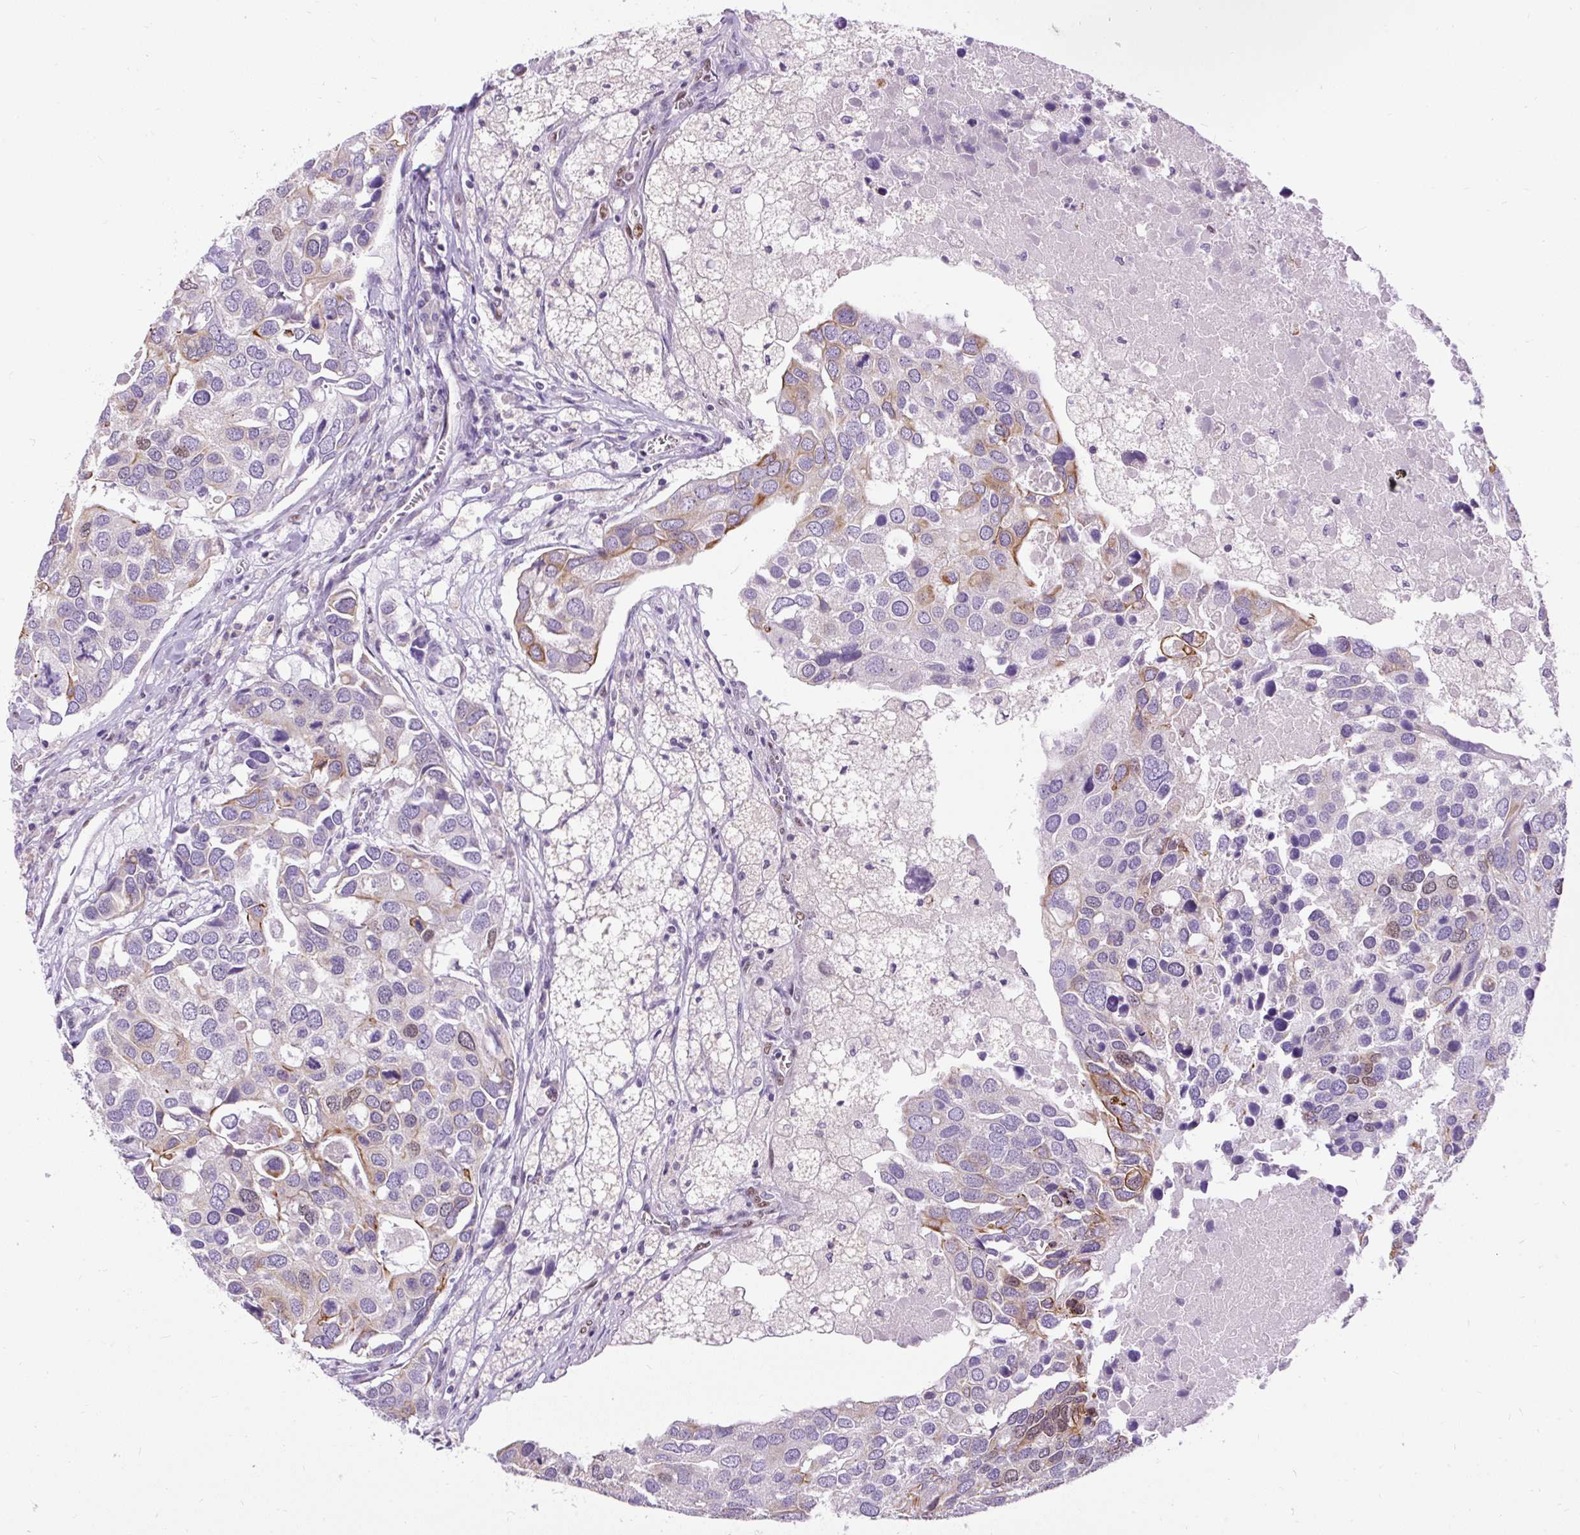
{"staining": {"intensity": "moderate", "quantity": "<25%", "location": "cytoplasmic/membranous"}, "tissue": "breast cancer", "cell_type": "Tumor cells", "image_type": "cancer", "snomed": [{"axis": "morphology", "description": "Duct carcinoma"}, {"axis": "topography", "description": "Breast"}], "caption": "Protein staining exhibits moderate cytoplasmic/membranous staining in about <25% of tumor cells in breast cancer.", "gene": "ZNF672", "patient": {"sex": "female", "age": 83}}